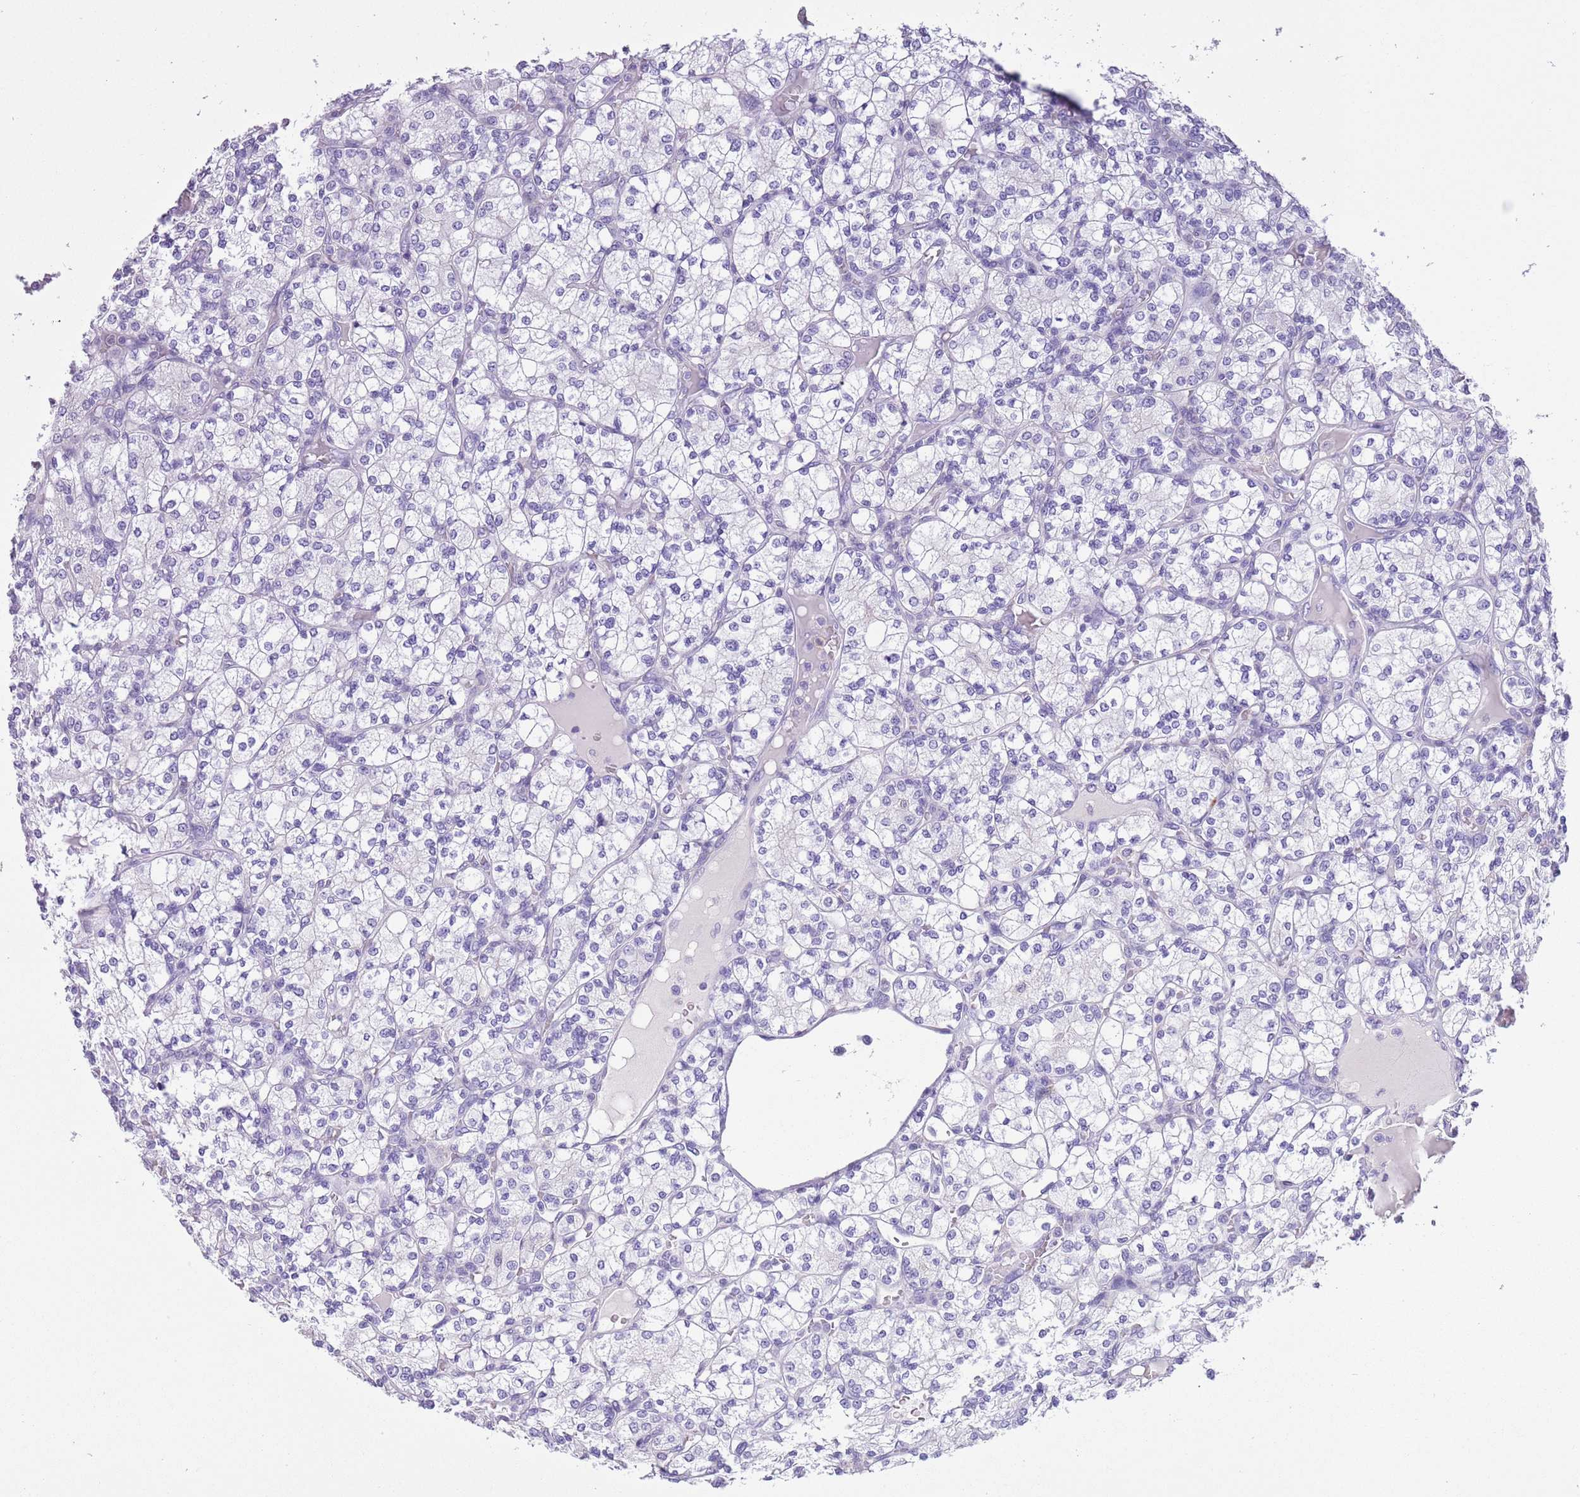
{"staining": {"intensity": "negative", "quantity": "none", "location": "none"}, "tissue": "renal cancer", "cell_type": "Tumor cells", "image_type": "cancer", "snomed": [{"axis": "morphology", "description": "Adenocarcinoma, NOS"}, {"axis": "topography", "description": "Kidney"}], "caption": "High power microscopy histopathology image of an immunohistochemistry (IHC) micrograph of renal cancer, revealing no significant expression in tumor cells.", "gene": "PFKFB2", "patient": {"sex": "male", "age": 77}}